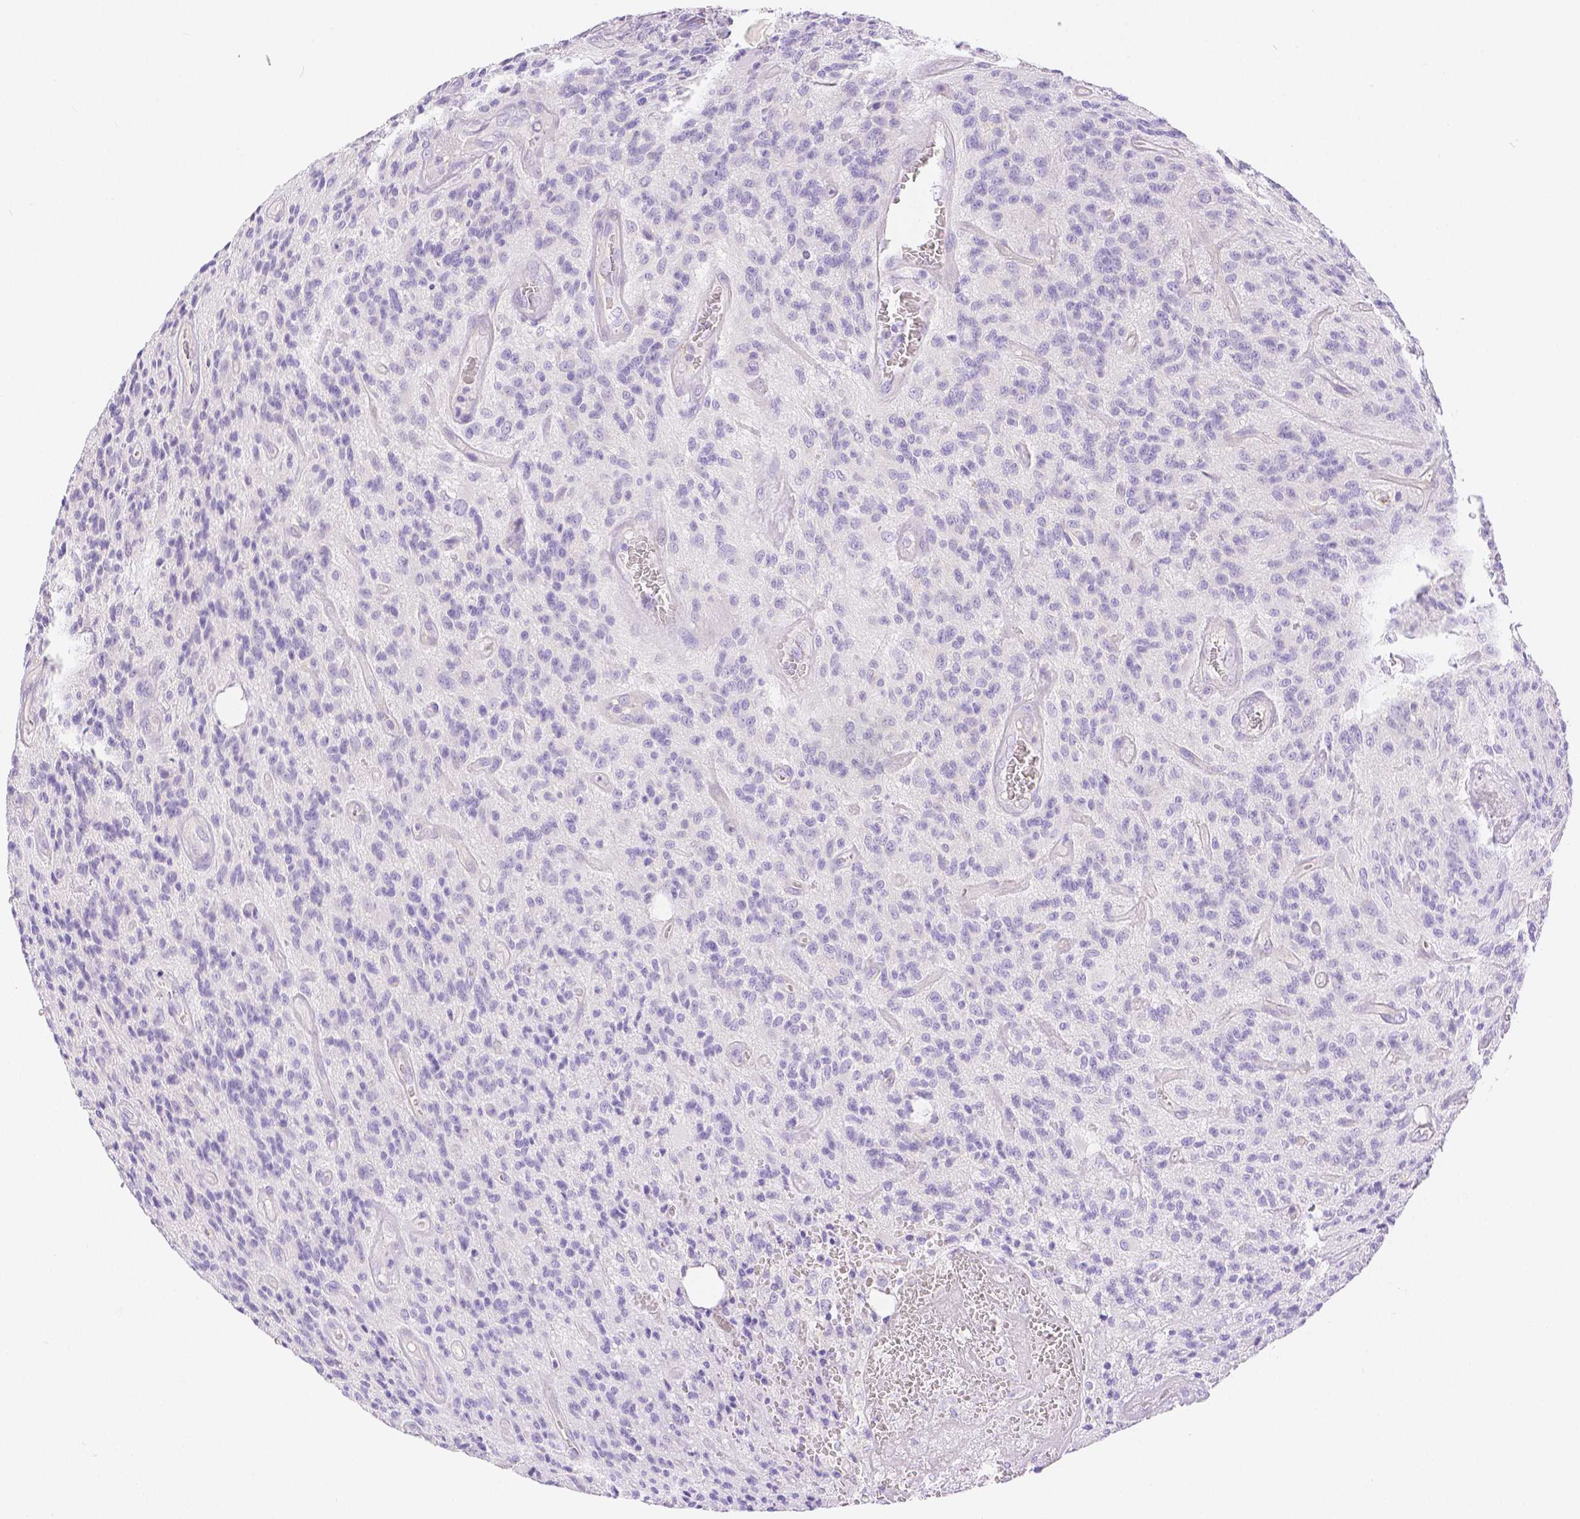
{"staining": {"intensity": "negative", "quantity": "none", "location": "none"}, "tissue": "glioma", "cell_type": "Tumor cells", "image_type": "cancer", "snomed": [{"axis": "morphology", "description": "Glioma, malignant, High grade"}, {"axis": "topography", "description": "Brain"}], "caption": "Tumor cells show no significant protein positivity in glioma. (IHC, brightfield microscopy, high magnification).", "gene": "SLC27A5", "patient": {"sex": "male", "age": 76}}